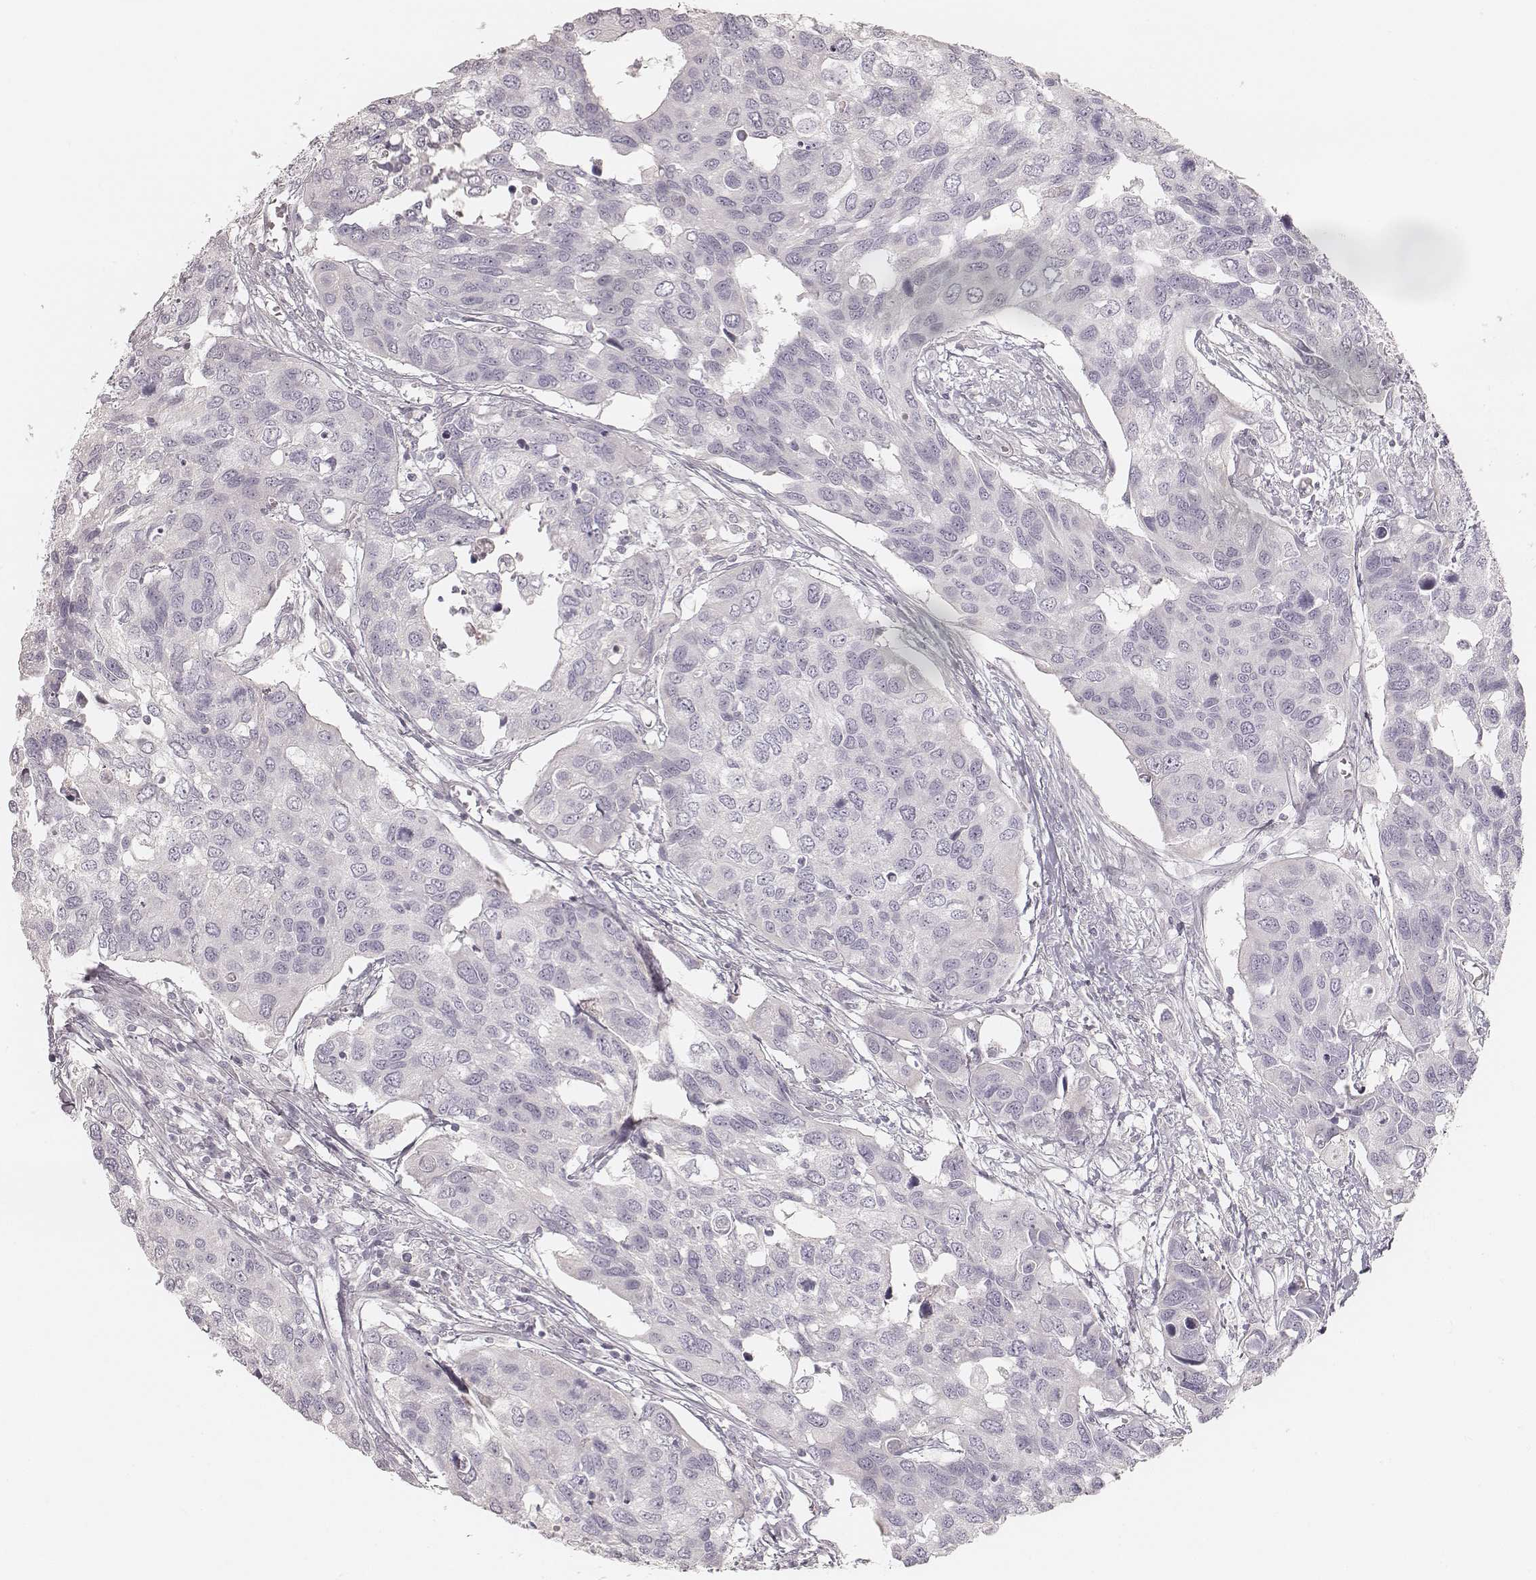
{"staining": {"intensity": "negative", "quantity": "none", "location": "none"}, "tissue": "urothelial cancer", "cell_type": "Tumor cells", "image_type": "cancer", "snomed": [{"axis": "morphology", "description": "Urothelial carcinoma, High grade"}, {"axis": "topography", "description": "Urinary bladder"}], "caption": "An IHC histopathology image of urothelial cancer is shown. There is no staining in tumor cells of urothelial cancer.", "gene": "KRT31", "patient": {"sex": "male", "age": 60}}